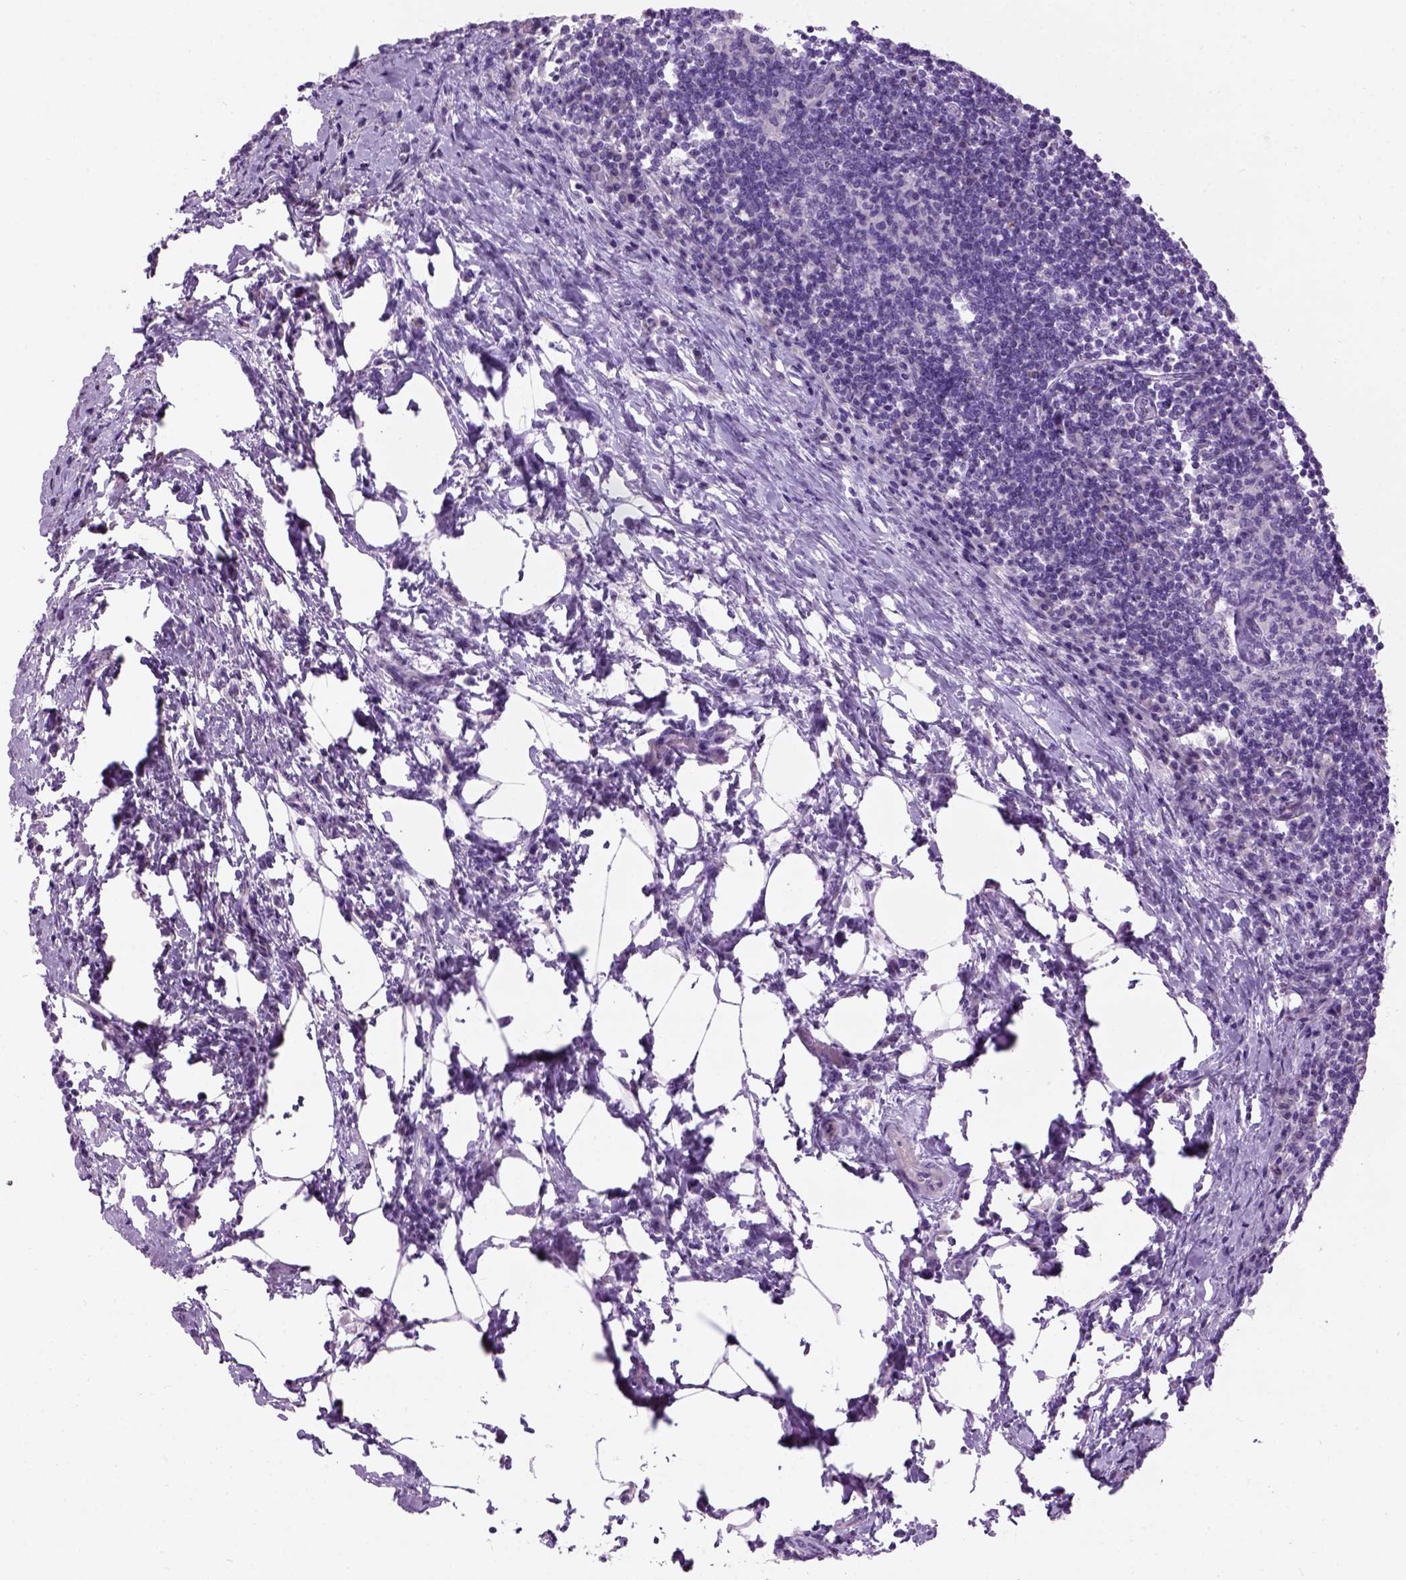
{"staining": {"intensity": "negative", "quantity": "none", "location": "none"}, "tissue": "lymph node", "cell_type": "Germinal center cells", "image_type": "normal", "snomed": [{"axis": "morphology", "description": "Normal tissue, NOS"}, {"axis": "topography", "description": "Lymph node"}], "caption": "This image is of benign lymph node stained with immunohistochemistry to label a protein in brown with the nuclei are counter-stained blue. There is no positivity in germinal center cells.", "gene": "GABRB2", "patient": {"sex": "male", "age": 67}}